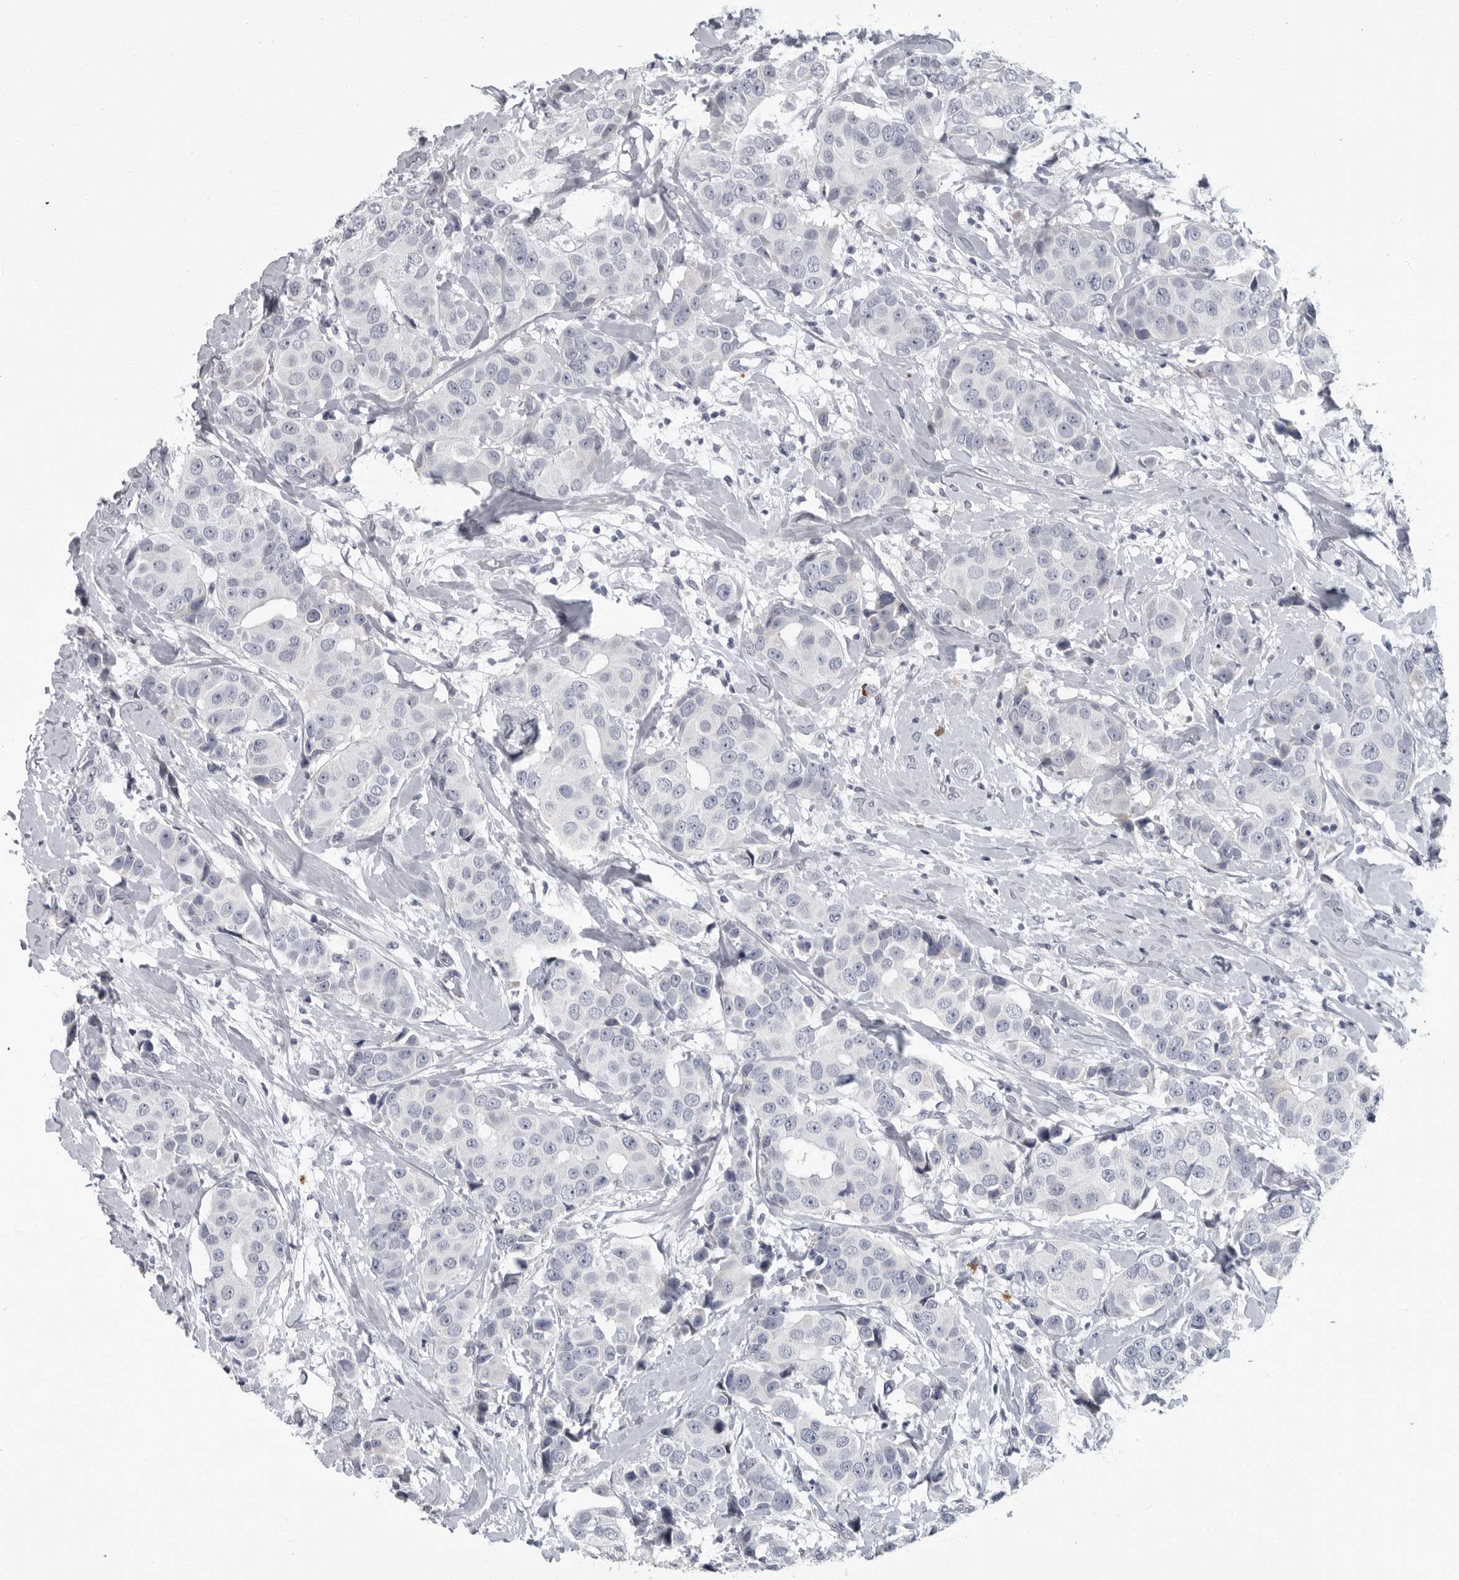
{"staining": {"intensity": "negative", "quantity": "none", "location": "none"}, "tissue": "breast cancer", "cell_type": "Tumor cells", "image_type": "cancer", "snomed": [{"axis": "morphology", "description": "Normal tissue, NOS"}, {"axis": "morphology", "description": "Duct carcinoma"}, {"axis": "topography", "description": "Breast"}], "caption": "This is an immunohistochemistry (IHC) histopathology image of human breast cancer (infiltrating ductal carcinoma). There is no staining in tumor cells.", "gene": "SLC25A39", "patient": {"sex": "female", "age": 39}}